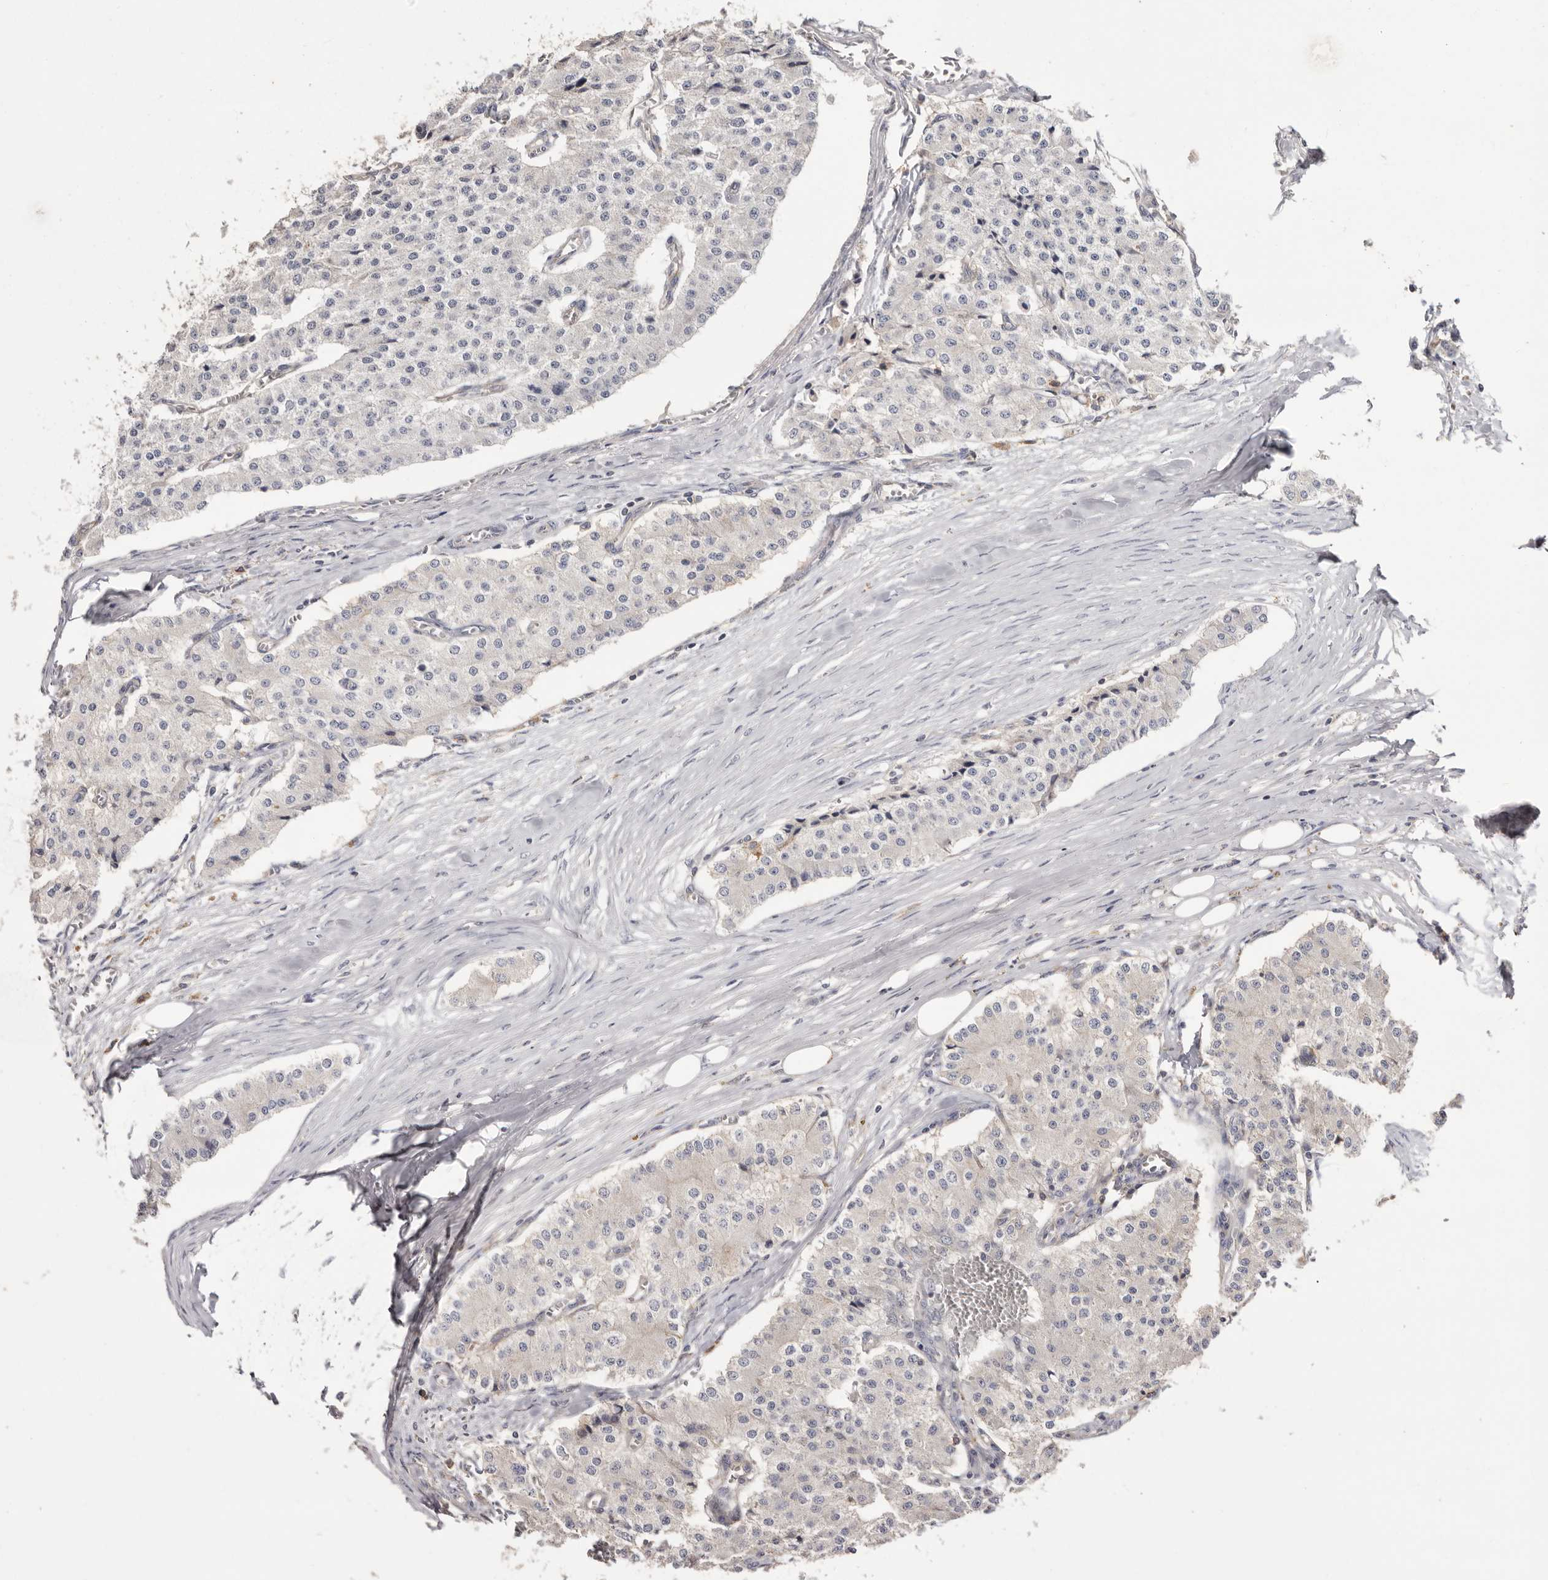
{"staining": {"intensity": "negative", "quantity": "none", "location": "none"}, "tissue": "carcinoid", "cell_type": "Tumor cells", "image_type": "cancer", "snomed": [{"axis": "morphology", "description": "Carcinoid, malignant, NOS"}, {"axis": "topography", "description": "Colon"}], "caption": "DAB (3,3'-diaminobenzidine) immunohistochemical staining of human carcinoid (malignant) demonstrates no significant positivity in tumor cells.", "gene": "MMACHC", "patient": {"sex": "female", "age": 52}}